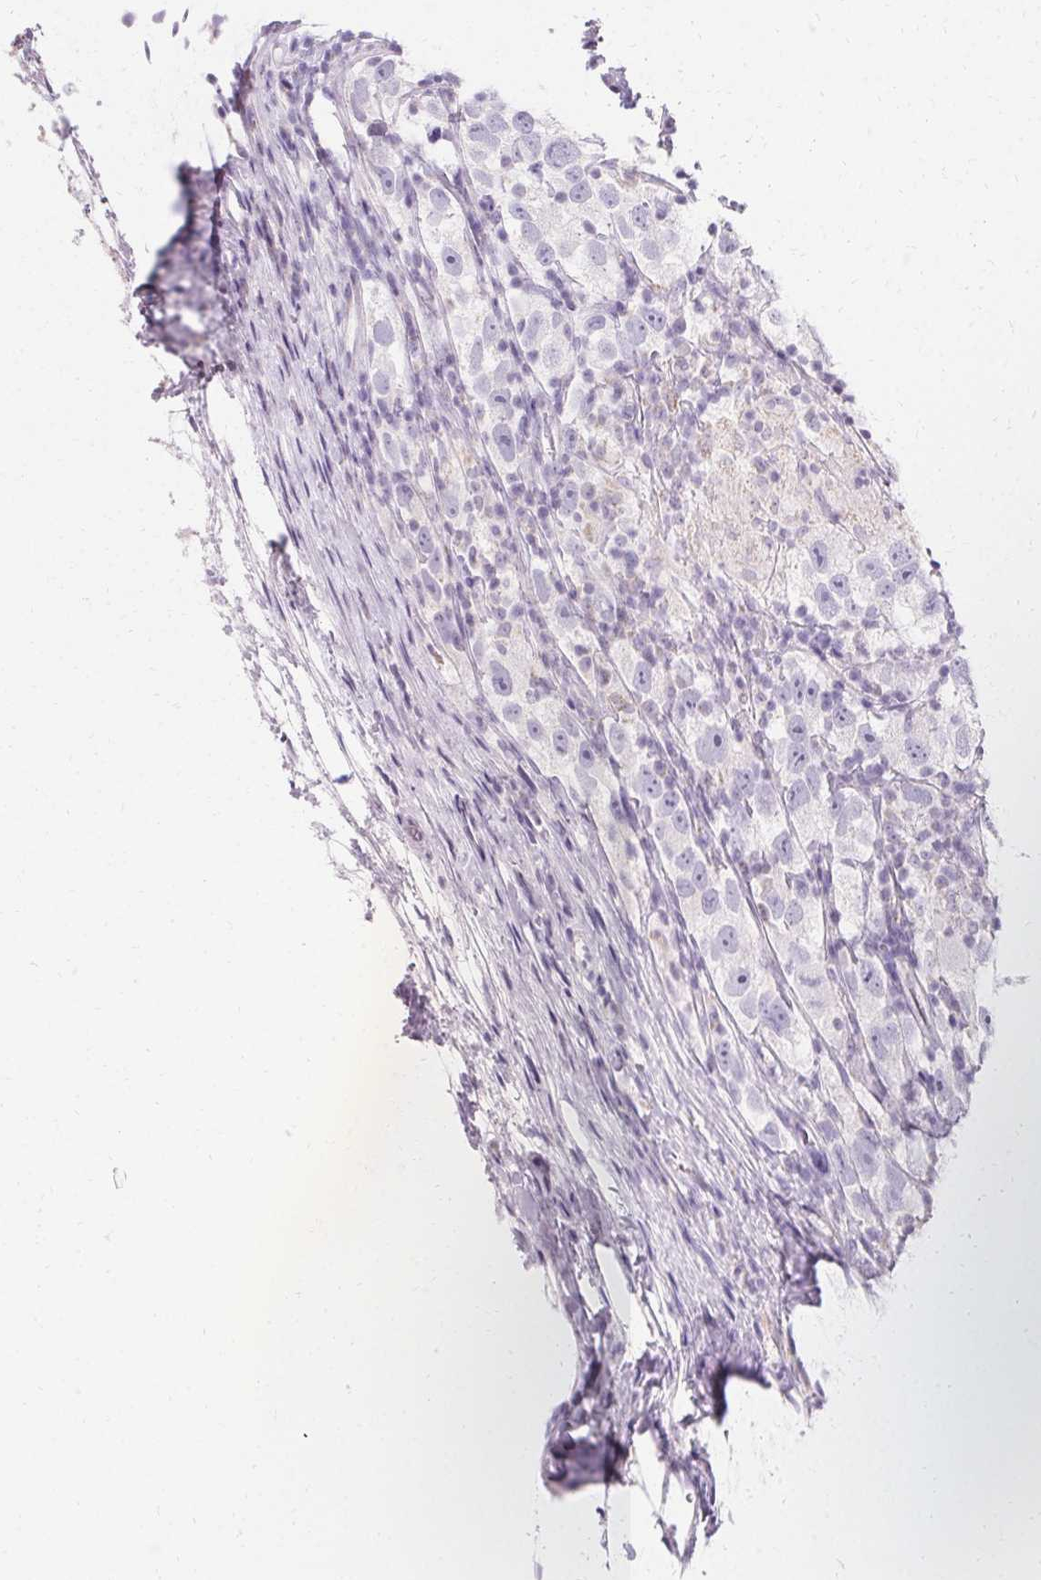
{"staining": {"intensity": "negative", "quantity": "none", "location": "none"}, "tissue": "testis cancer", "cell_type": "Tumor cells", "image_type": "cancer", "snomed": [{"axis": "morphology", "description": "Seminoma, NOS"}, {"axis": "topography", "description": "Testis"}], "caption": "Immunohistochemical staining of testis cancer (seminoma) exhibits no significant positivity in tumor cells.", "gene": "ASGR2", "patient": {"sex": "male", "age": 26}}